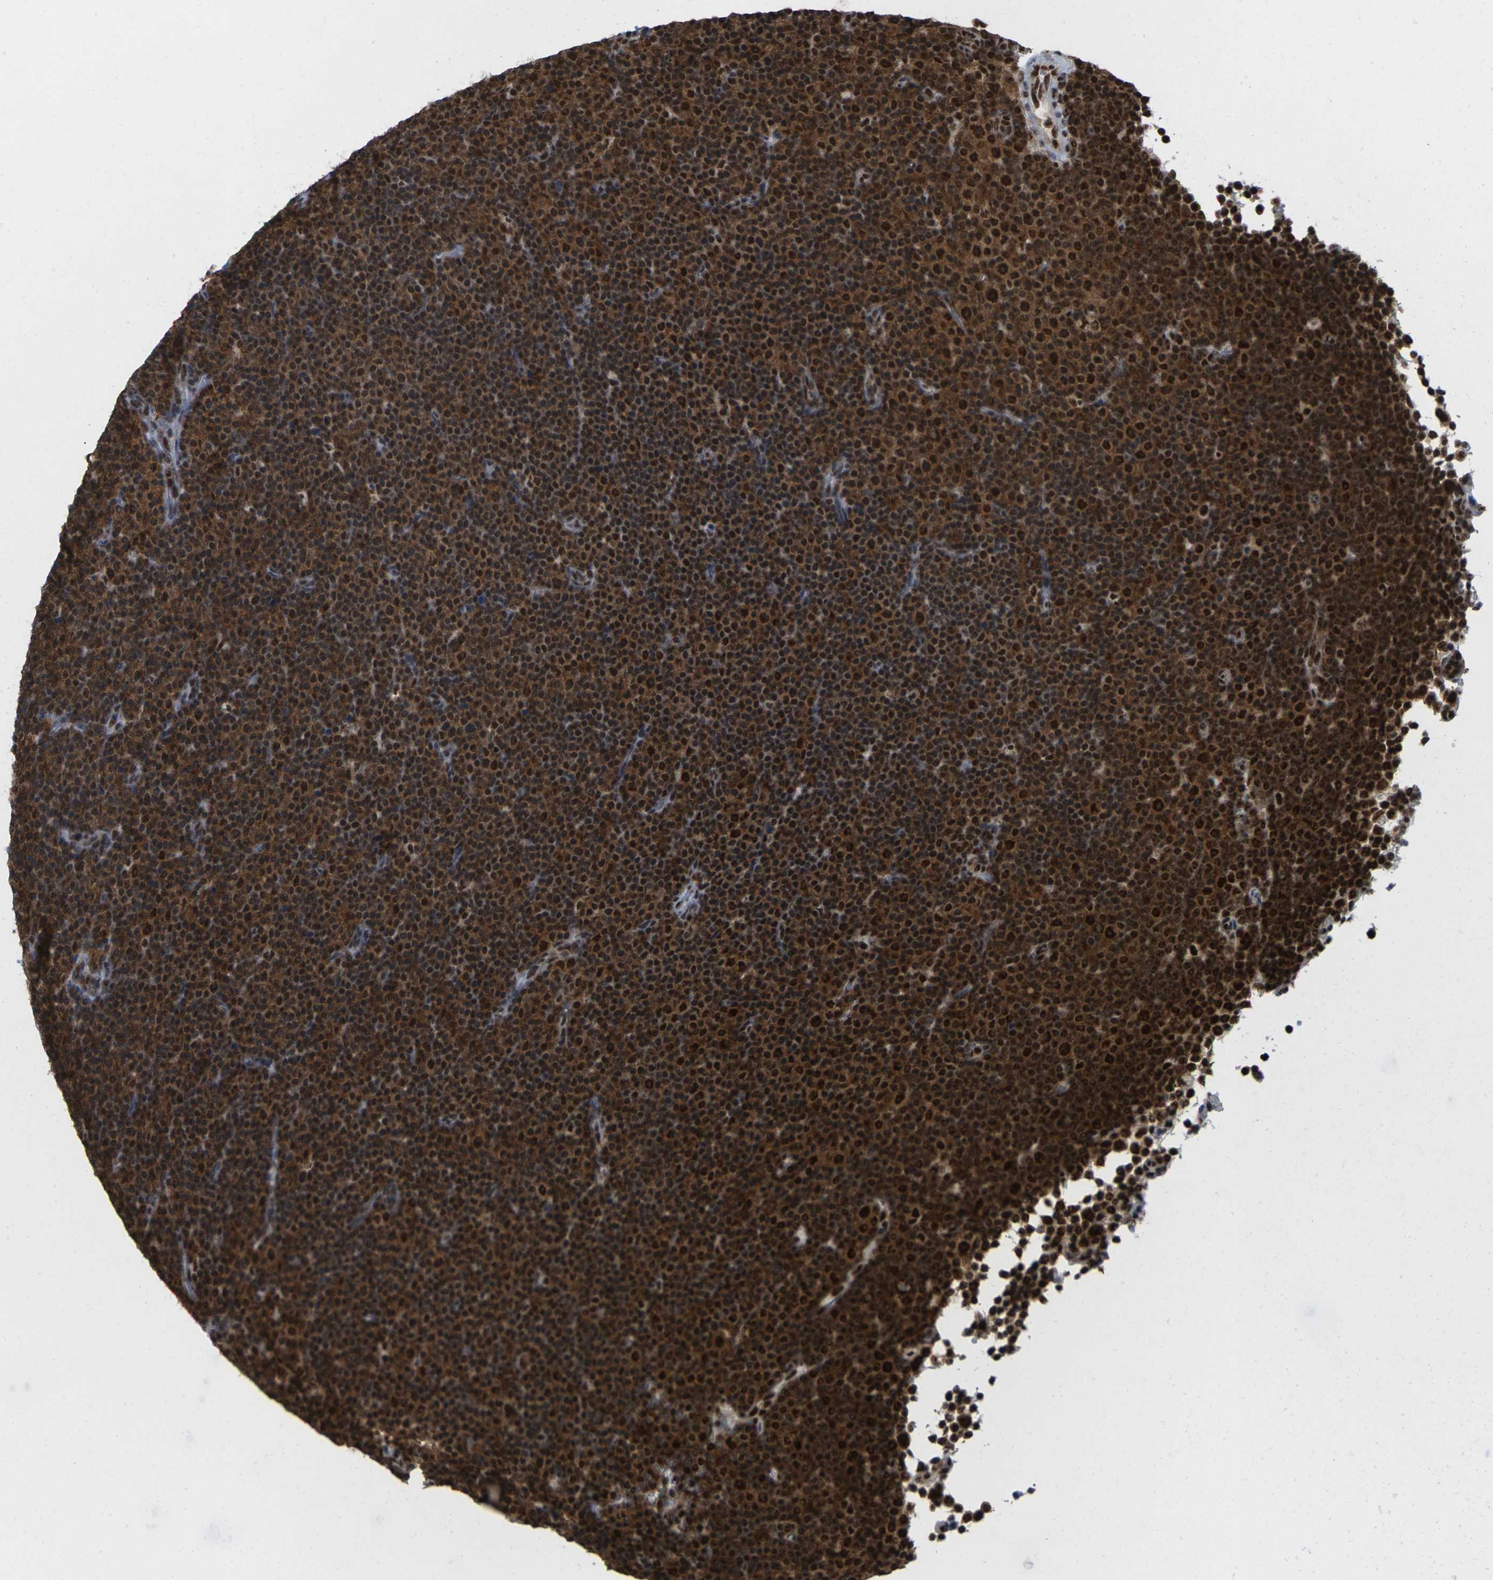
{"staining": {"intensity": "strong", "quantity": ">75%", "location": "cytoplasmic/membranous,nuclear"}, "tissue": "lymphoma", "cell_type": "Tumor cells", "image_type": "cancer", "snomed": [{"axis": "morphology", "description": "Malignant lymphoma, non-Hodgkin's type, Low grade"}, {"axis": "topography", "description": "Lymph node"}], "caption": "A micrograph of low-grade malignant lymphoma, non-Hodgkin's type stained for a protein shows strong cytoplasmic/membranous and nuclear brown staining in tumor cells.", "gene": "MAGOH", "patient": {"sex": "female", "age": 67}}